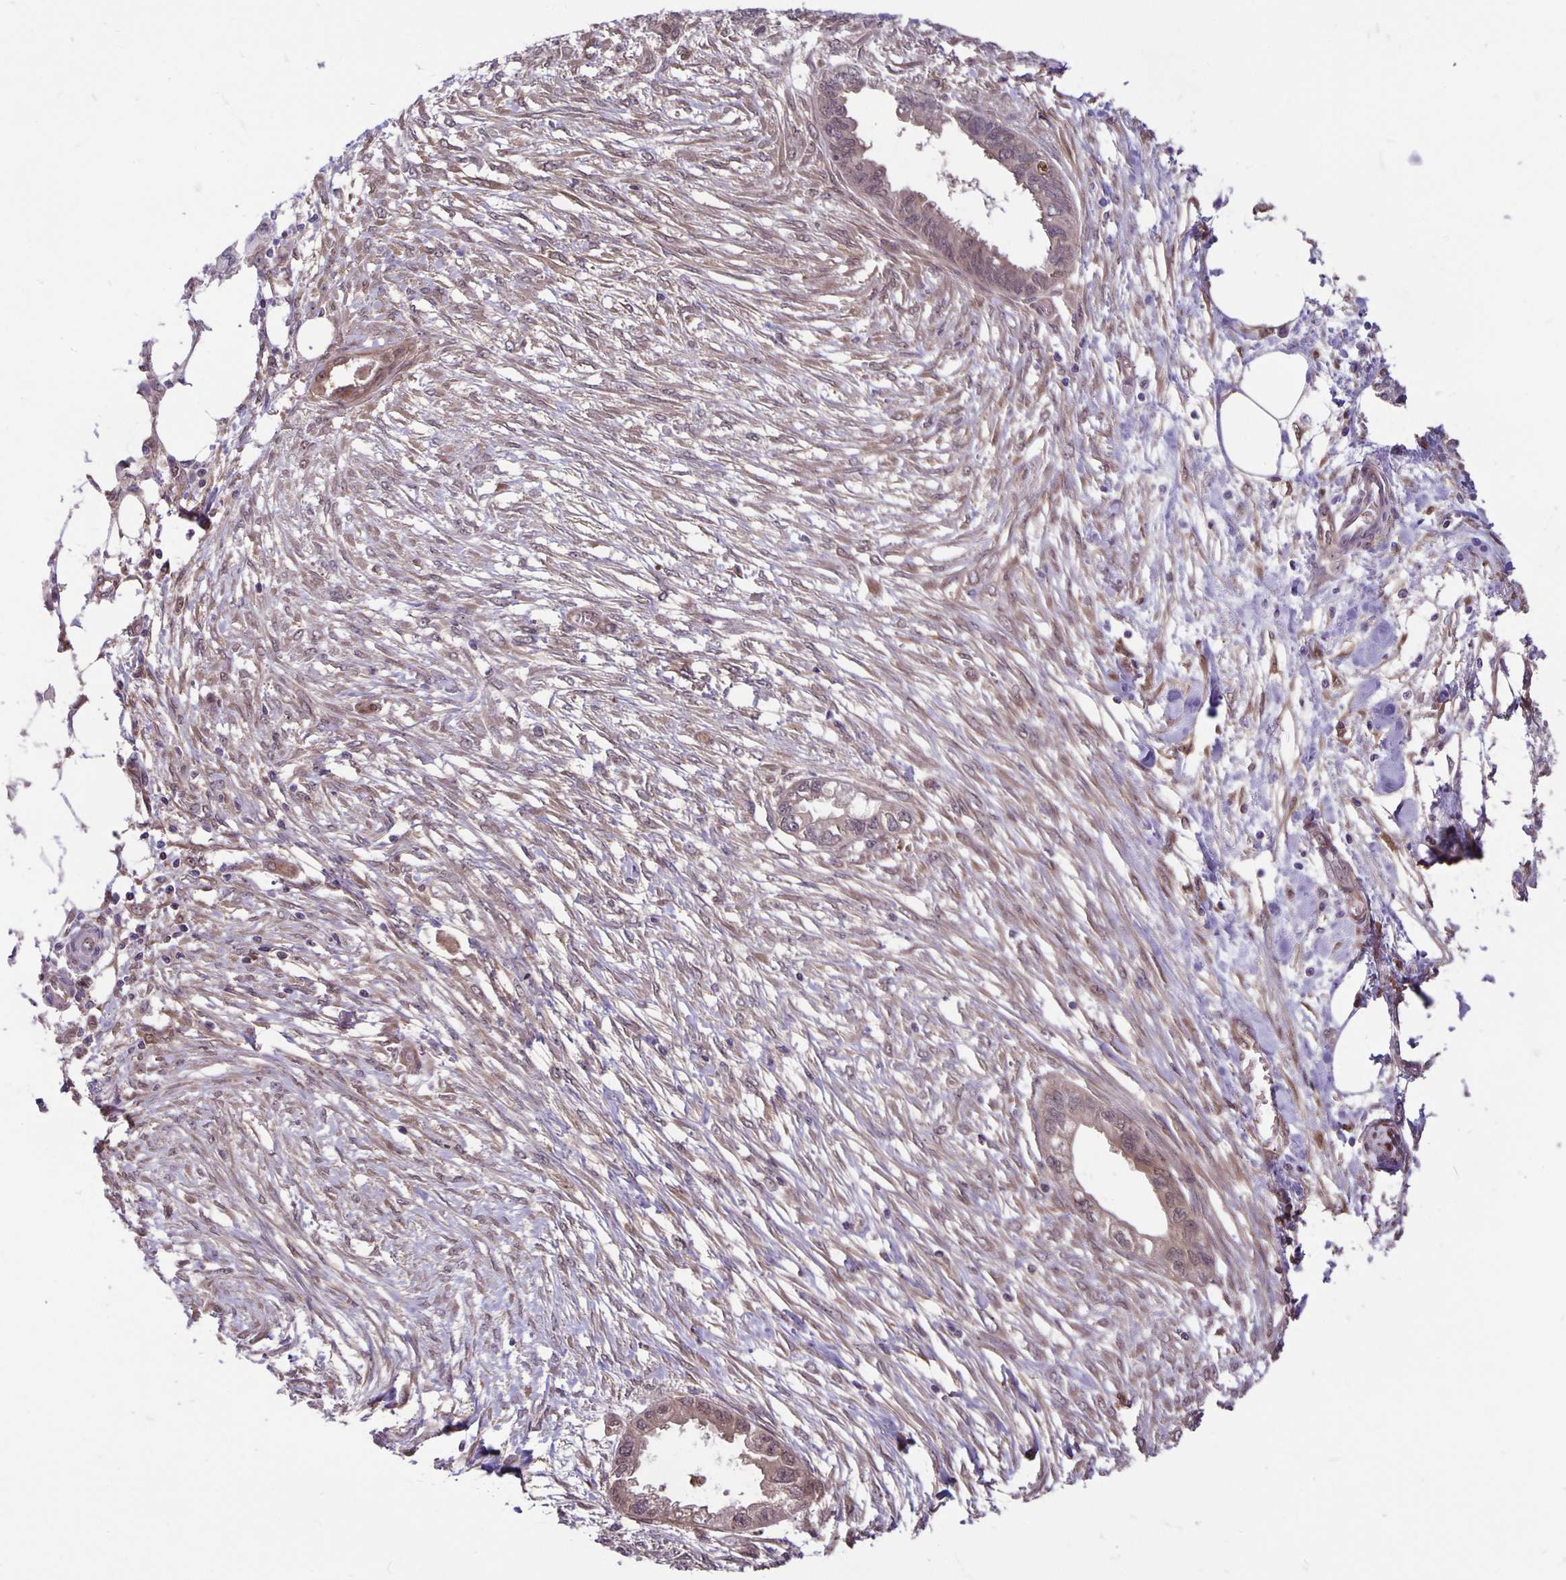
{"staining": {"intensity": "weak", "quantity": "25%-75%", "location": "cytoplasmic/membranous"}, "tissue": "endometrial cancer", "cell_type": "Tumor cells", "image_type": "cancer", "snomed": [{"axis": "morphology", "description": "Adenocarcinoma, NOS"}, {"axis": "morphology", "description": "Adenocarcinoma, metastatic, NOS"}, {"axis": "topography", "description": "Adipose tissue"}, {"axis": "topography", "description": "Endometrium"}], "caption": "Protein expression analysis of endometrial adenocarcinoma demonstrates weak cytoplasmic/membranous positivity in approximately 25%-75% of tumor cells. The staining was performed using DAB, with brown indicating positive protein expression. Nuclei are stained blue with hematoxylin.", "gene": "TAX1BP3", "patient": {"sex": "female", "age": 67}}